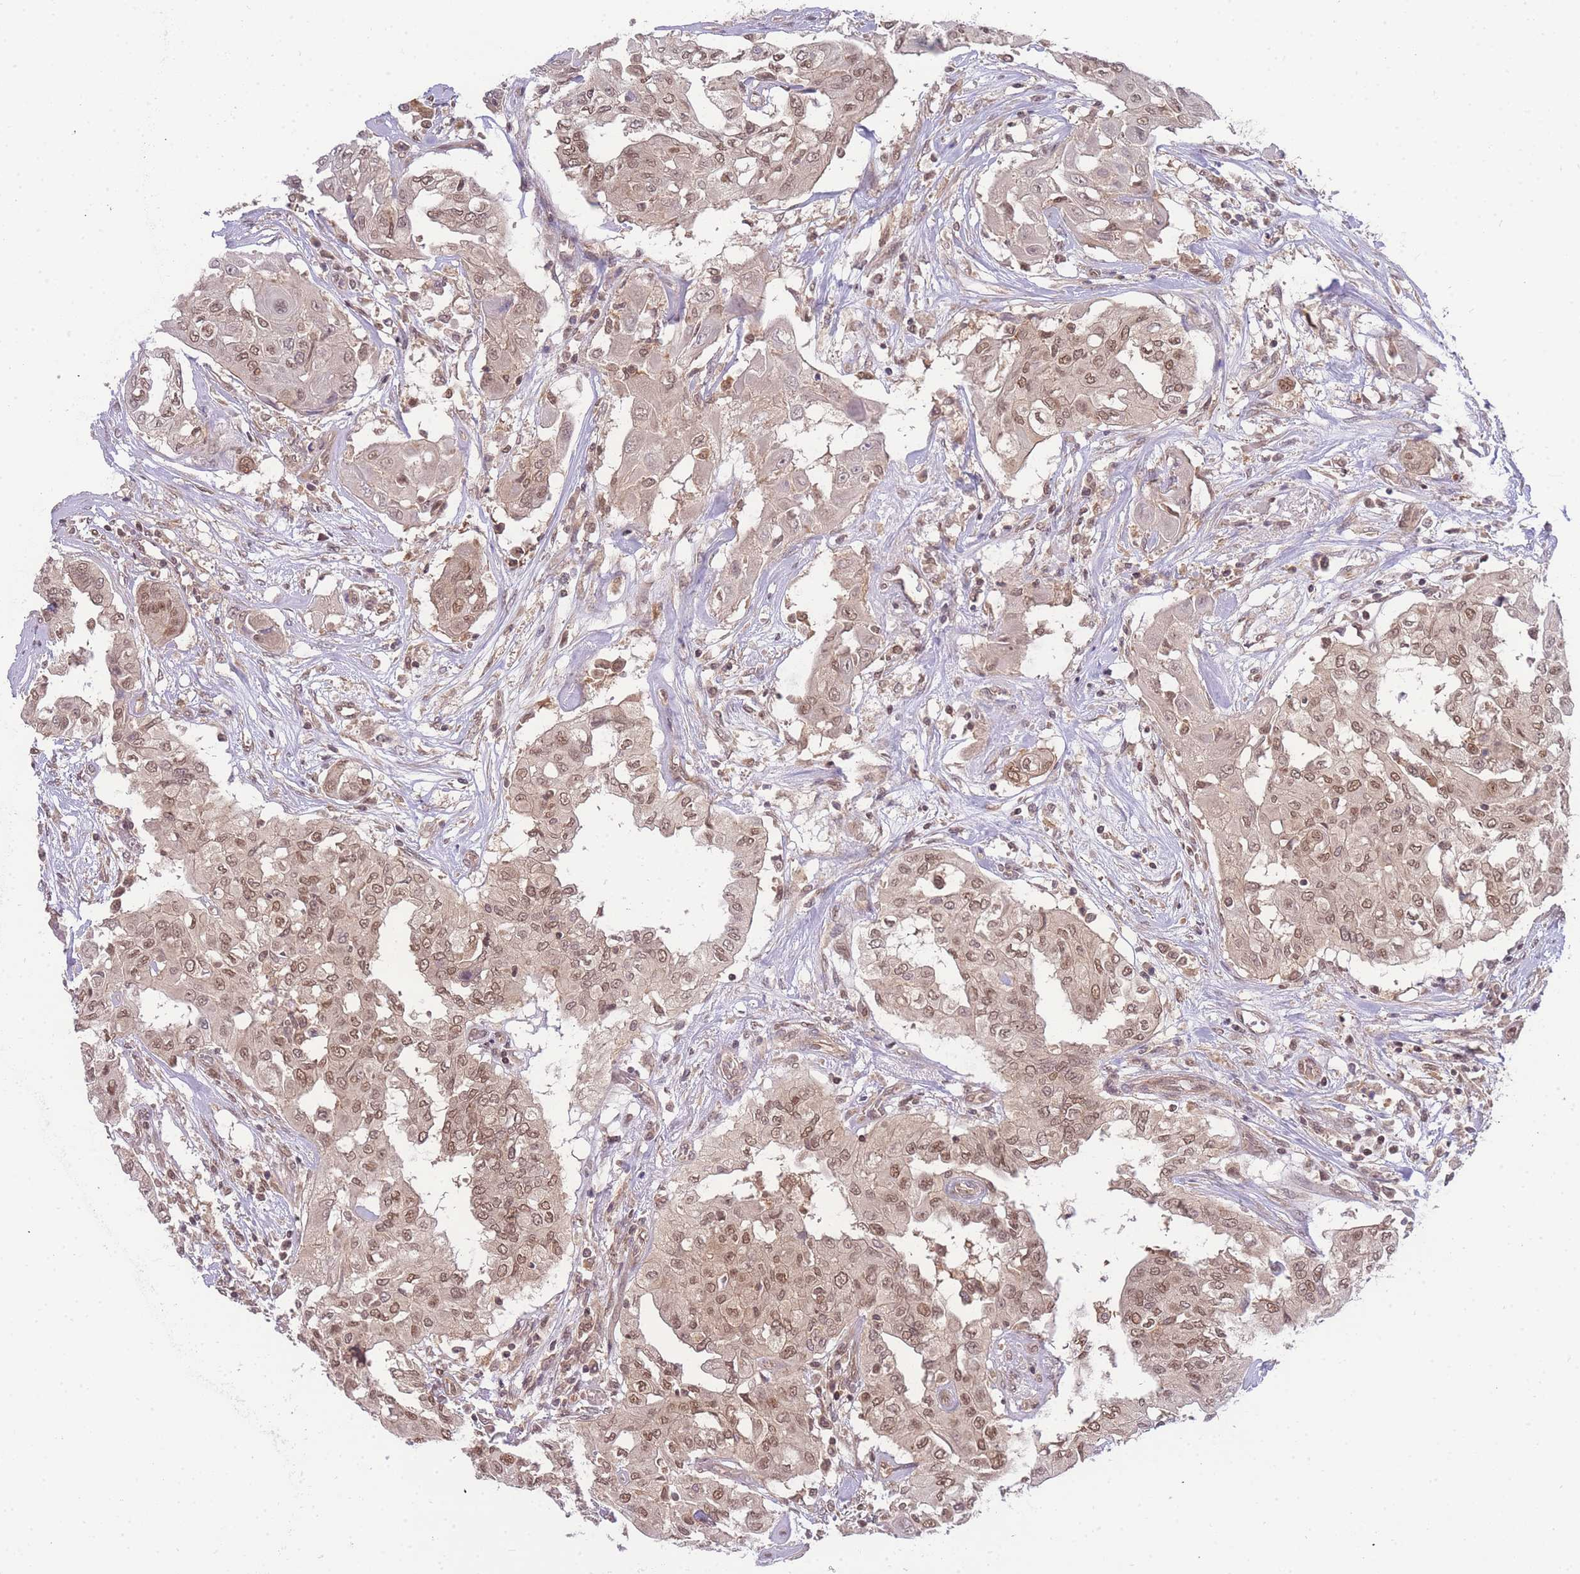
{"staining": {"intensity": "moderate", "quantity": ">75%", "location": "nuclear"}, "tissue": "thyroid cancer", "cell_type": "Tumor cells", "image_type": "cancer", "snomed": [{"axis": "morphology", "description": "Papillary adenocarcinoma, NOS"}, {"axis": "topography", "description": "Thyroid gland"}], "caption": "Immunohistochemical staining of human thyroid cancer (papillary adenocarcinoma) exhibits medium levels of moderate nuclear positivity in approximately >75% of tumor cells.", "gene": "KIAA1191", "patient": {"sex": "female", "age": 59}}